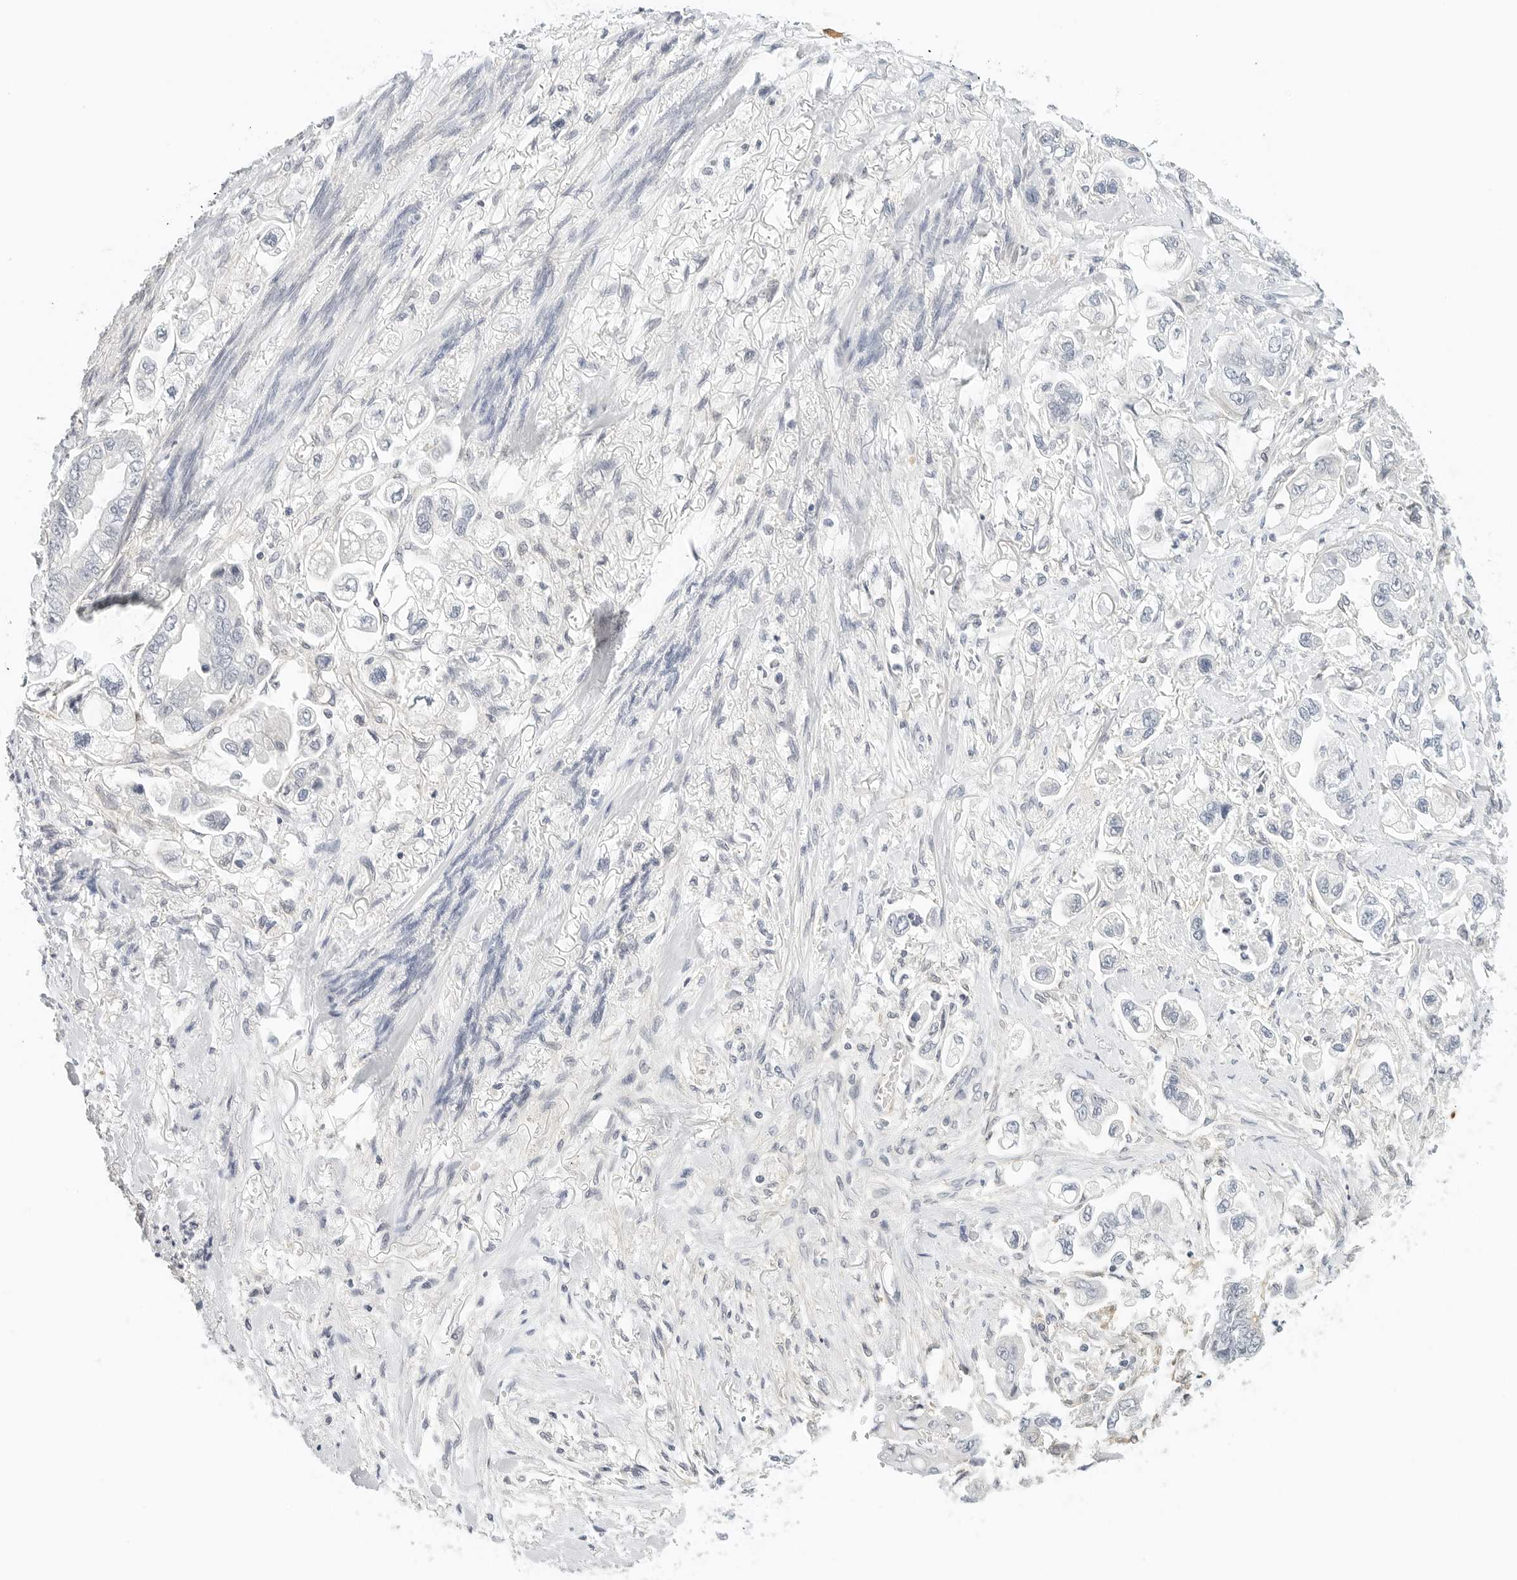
{"staining": {"intensity": "negative", "quantity": "none", "location": "none"}, "tissue": "stomach cancer", "cell_type": "Tumor cells", "image_type": "cancer", "snomed": [{"axis": "morphology", "description": "Adenocarcinoma, NOS"}, {"axis": "topography", "description": "Stomach"}], "caption": "Tumor cells show no significant positivity in stomach adenocarcinoma. The staining was performed using DAB (3,3'-diaminobenzidine) to visualize the protein expression in brown, while the nuclei were stained in blue with hematoxylin (Magnification: 20x).", "gene": "PKDCC", "patient": {"sex": "male", "age": 62}}